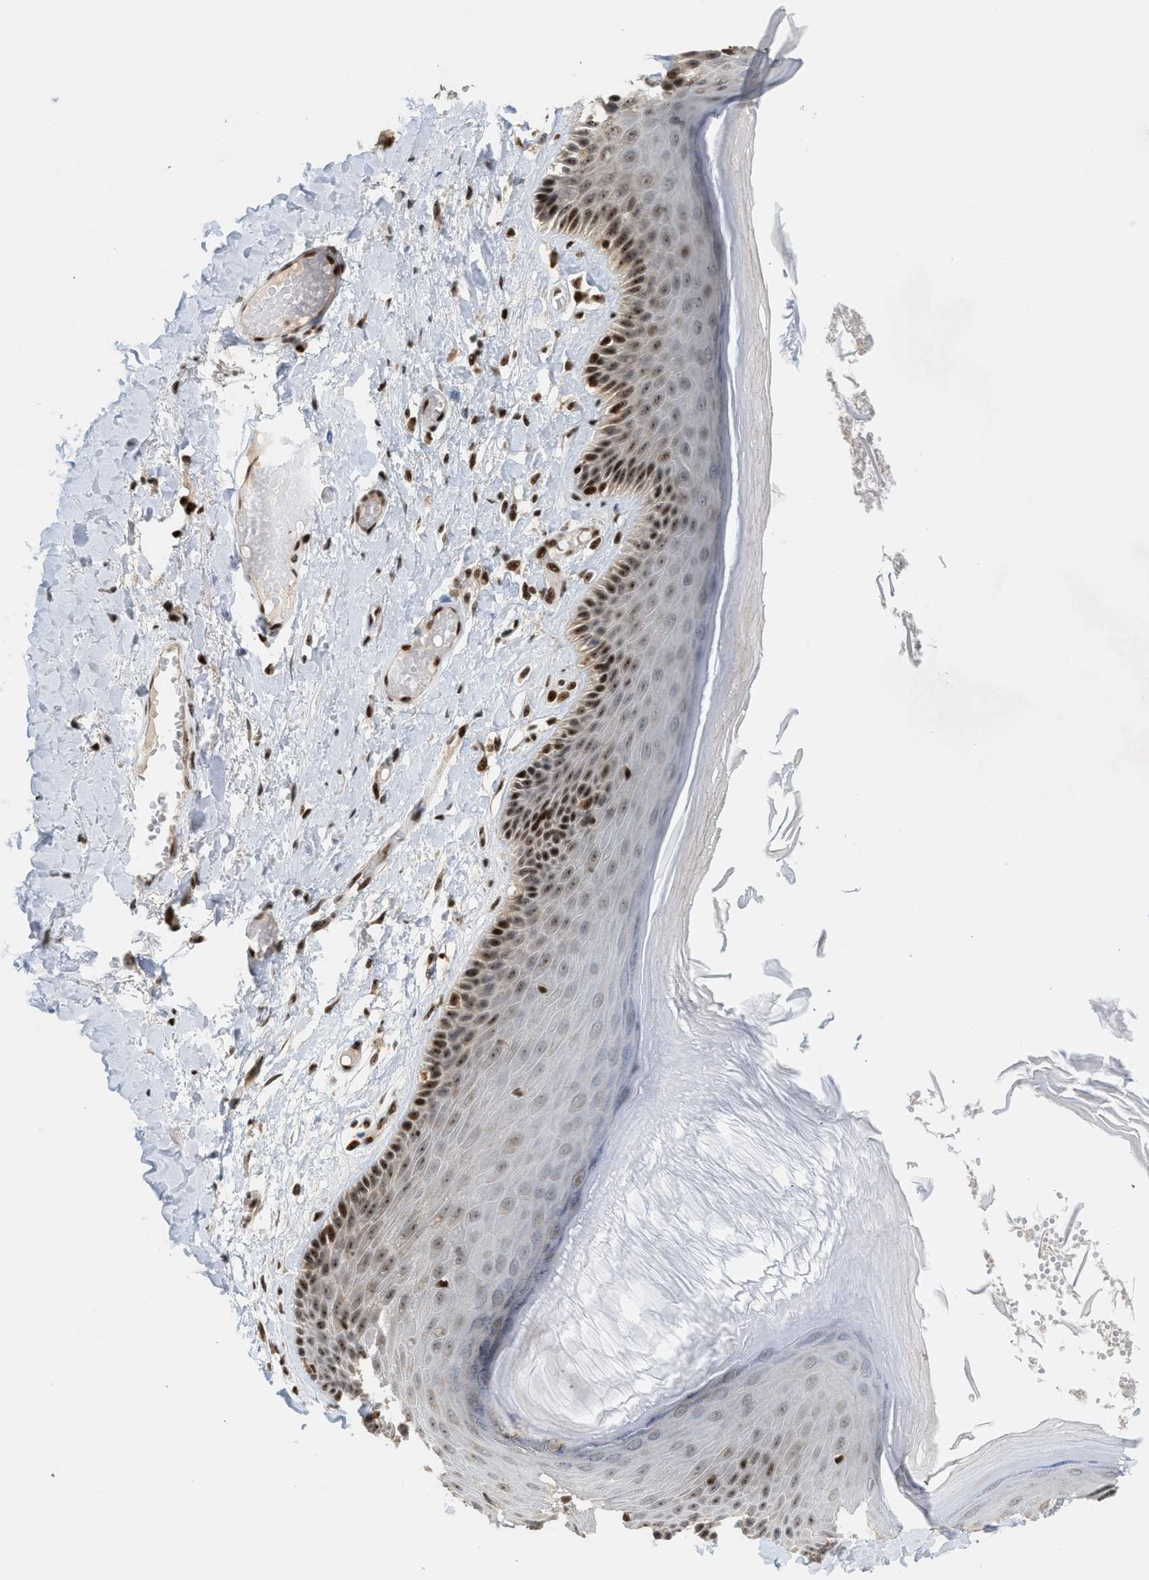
{"staining": {"intensity": "strong", "quantity": "25%-75%", "location": "nuclear"}, "tissue": "skin", "cell_type": "Epidermal cells", "image_type": "normal", "snomed": [{"axis": "morphology", "description": "Normal tissue, NOS"}, {"axis": "topography", "description": "Vulva"}], "caption": "An immunohistochemistry photomicrograph of benign tissue is shown. Protein staining in brown shows strong nuclear positivity in skin within epidermal cells. The protein is stained brown, and the nuclei are stained in blue (DAB (3,3'-diaminobenzidine) IHC with brightfield microscopy, high magnification).", "gene": "ZNF22", "patient": {"sex": "female", "age": 73}}